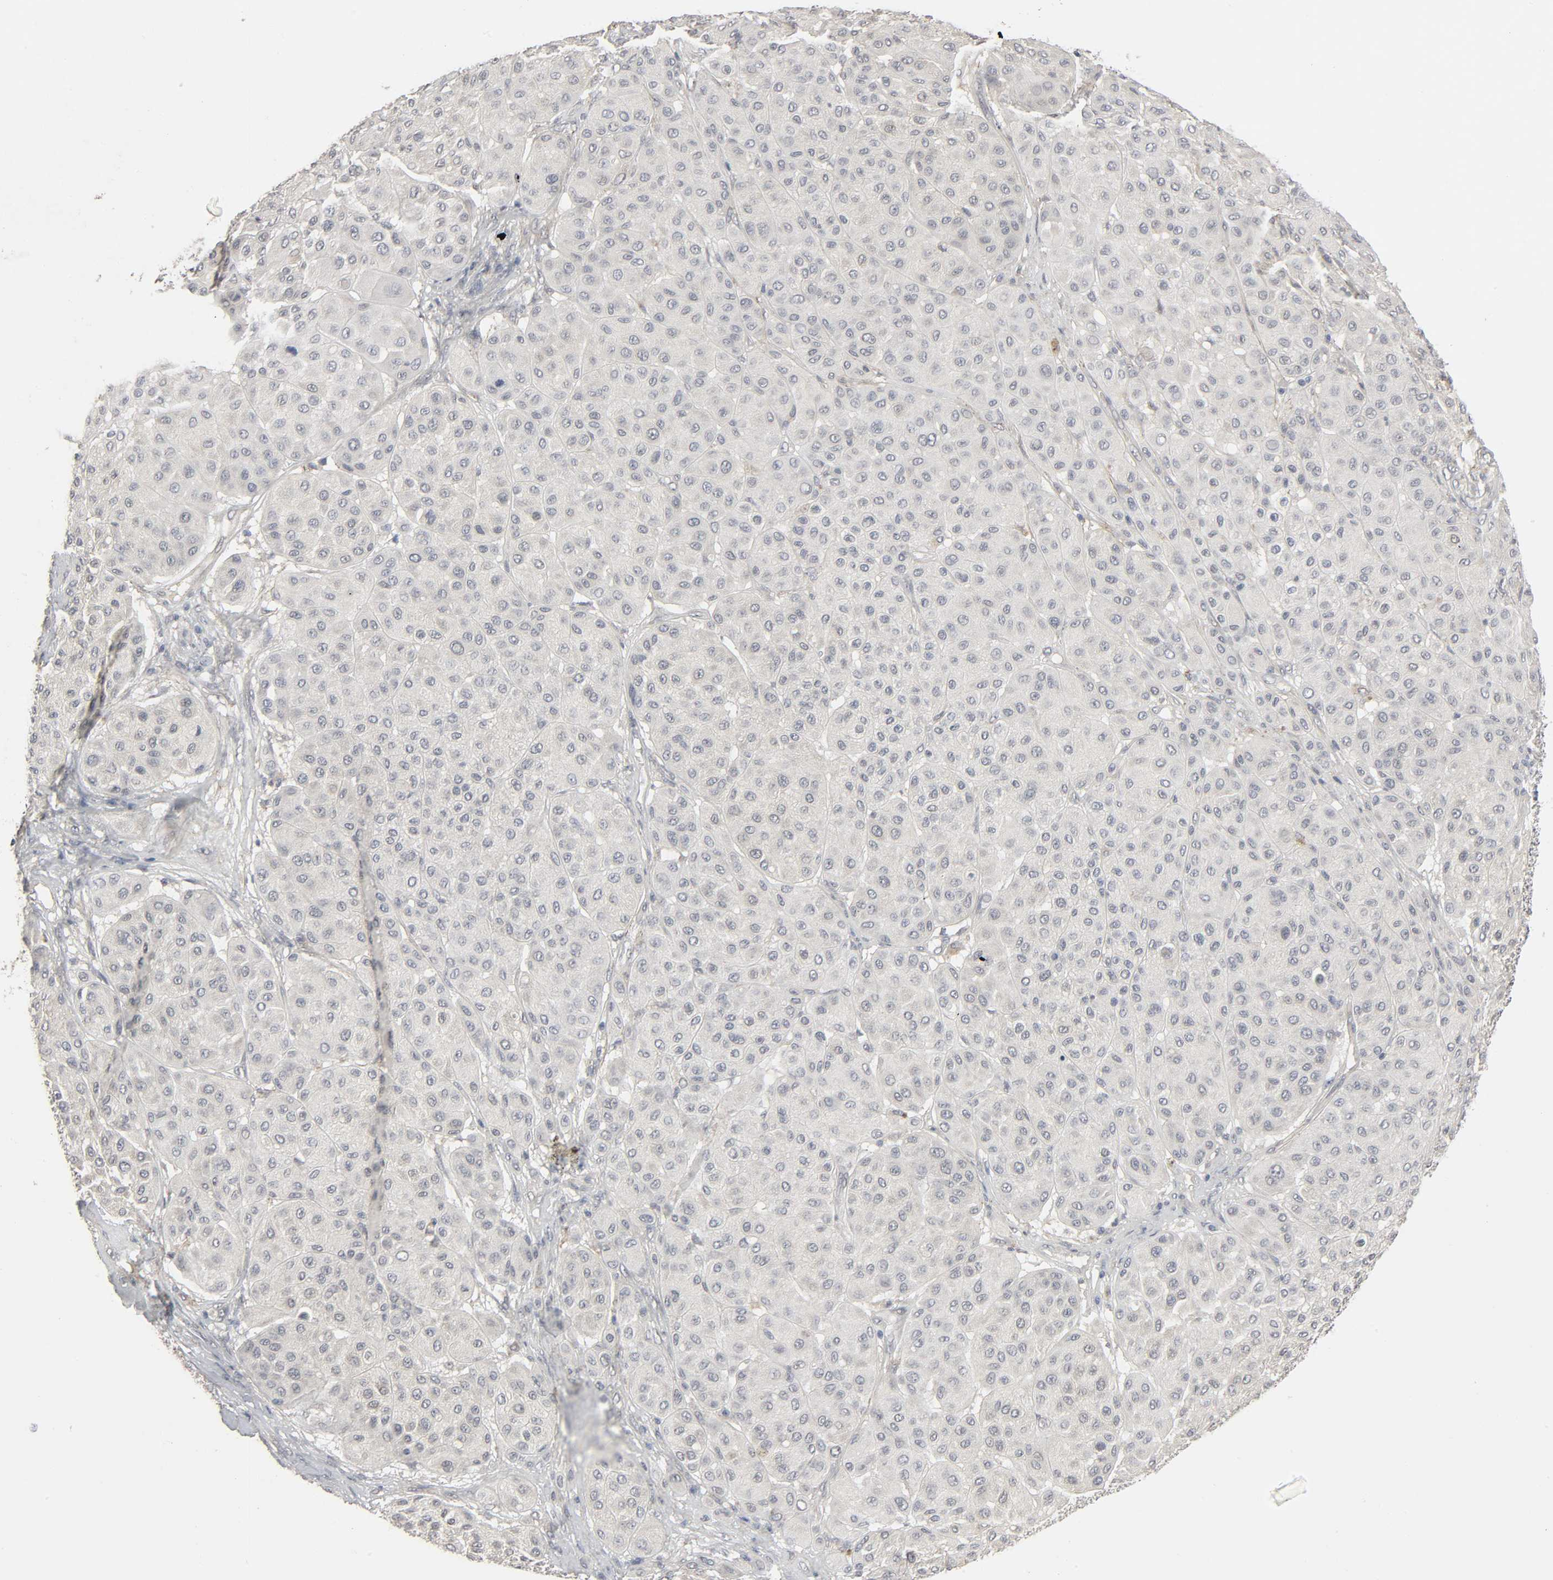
{"staining": {"intensity": "negative", "quantity": "none", "location": "none"}, "tissue": "melanoma", "cell_type": "Tumor cells", "image_type": "cancer", "snomed": [{"axis": "morphology", "description": "Normal tissue, NOS"}, {"axis": "morphology", "description": "Malignant melanoma, Metastatic site"}, {"axis": "topography", "description": "Skin"}], "caption": "Immunohistochemical staining of melanoma demonstrates no significant positivity in tumor cells.", "gene": "ZNF222", "patient": {"sex": "male", "age": 41}}